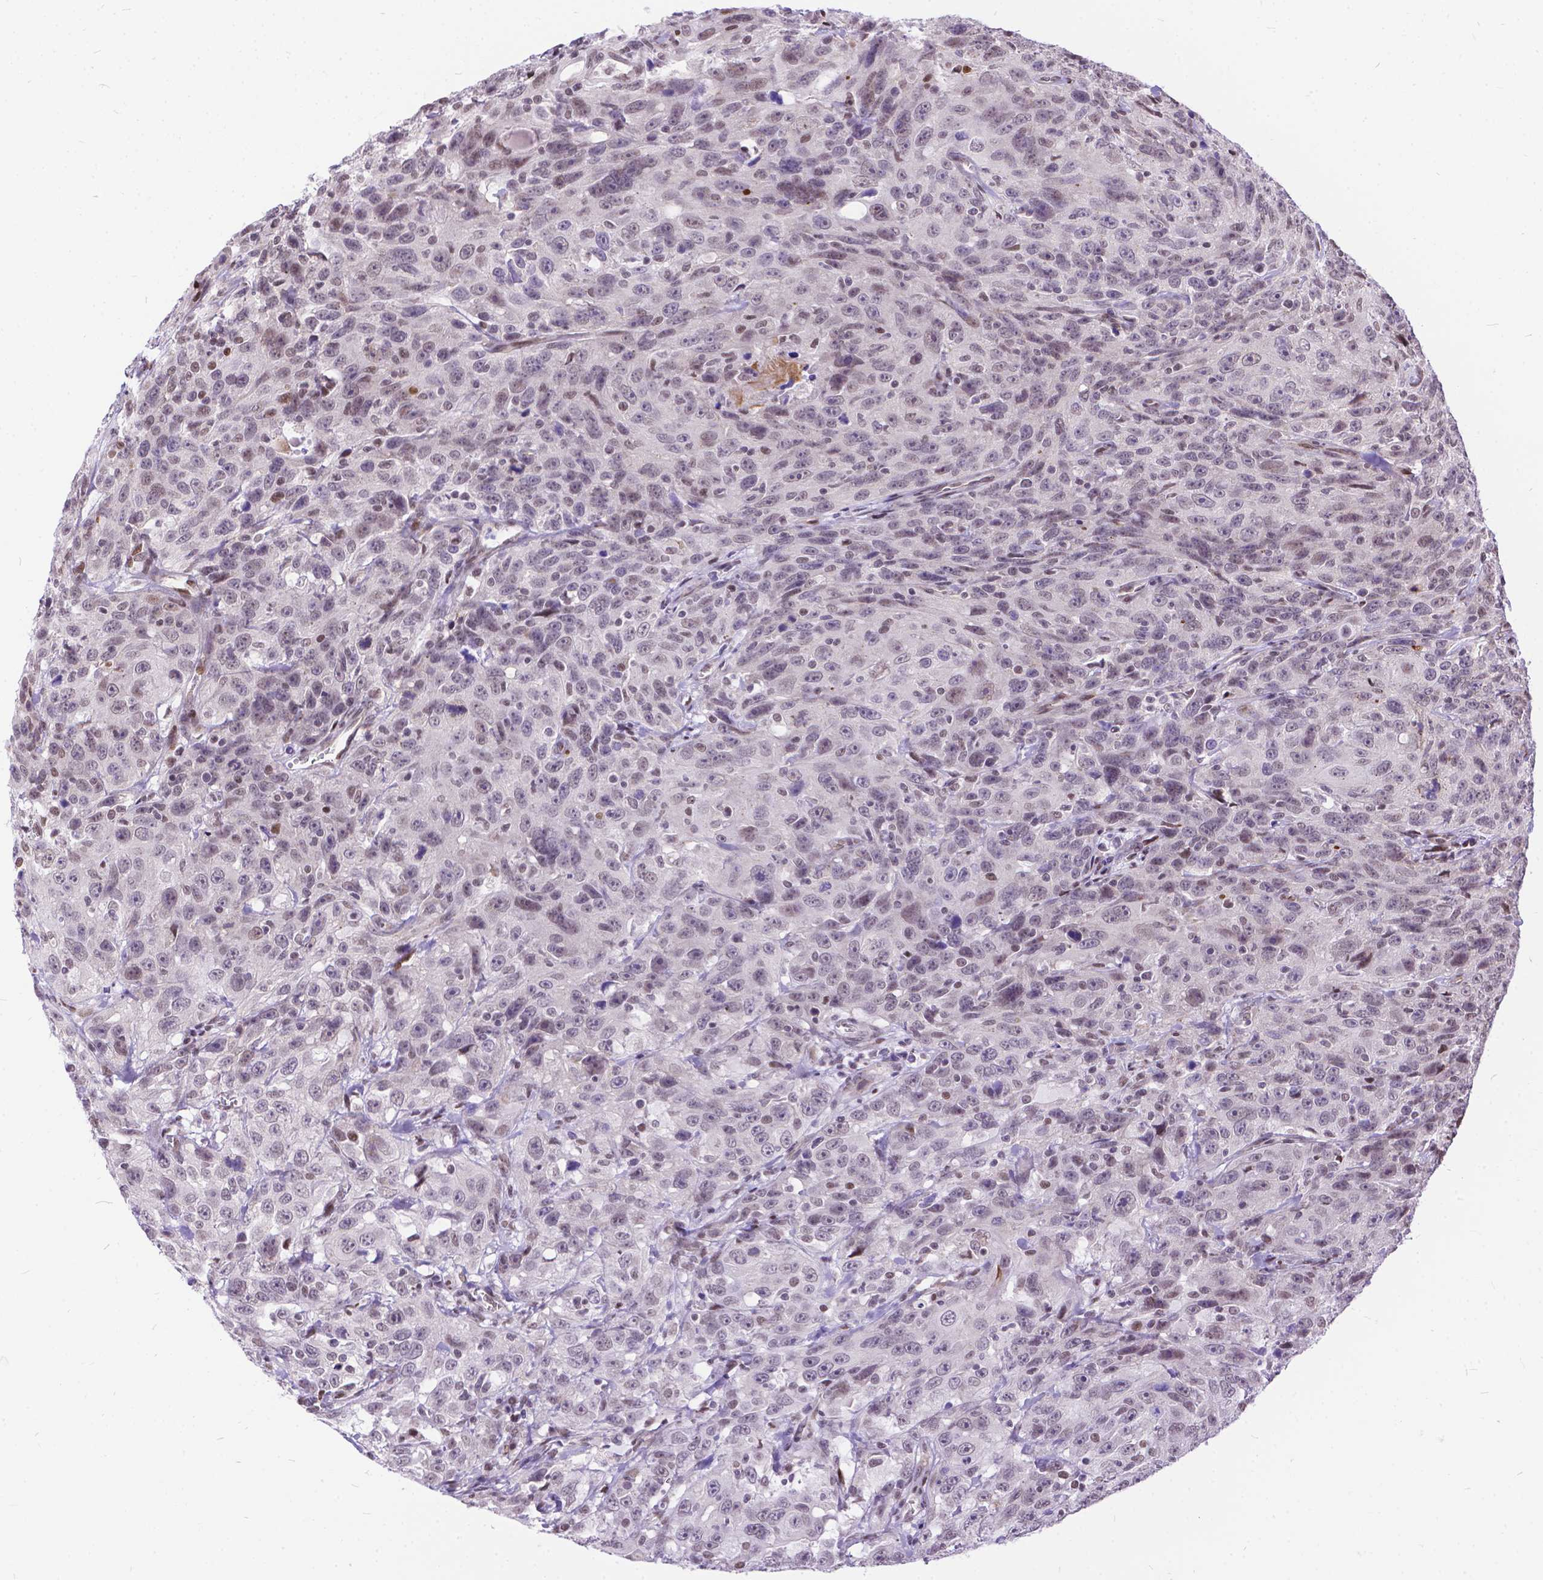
{"staining": {"intensity": "weak", "quantity": "25%-75%", "location": "nuclear"}, "tissue": "urothelial cancer", "cell_type": "Tumor cells", "image_type": "cancer", "snomed": [{"axis": "morphology", "description": "Urothelial carcinoma, NOS"}, {"axis": "morphology", "description": "Urothelial carcinoma, High grade"}, {"axis": "topography", "description": "Urinary bladder"}], "caption": "Immunohistochemistry (IHC) staining of urothelial carcinoma (high-grade), which demonstrates low levels of weak nuclear staining in approximately 25%-75% of tumor cells indicating weak nuclear protein positivity. The staining was performed using DAB (3,3'-diaminobenzidine) (brown) for protein detection and nuclei were counterstained in hematoxylin (blue).", "gene": "FAM124B", "patient": {"sex": "female", "age": 73}}